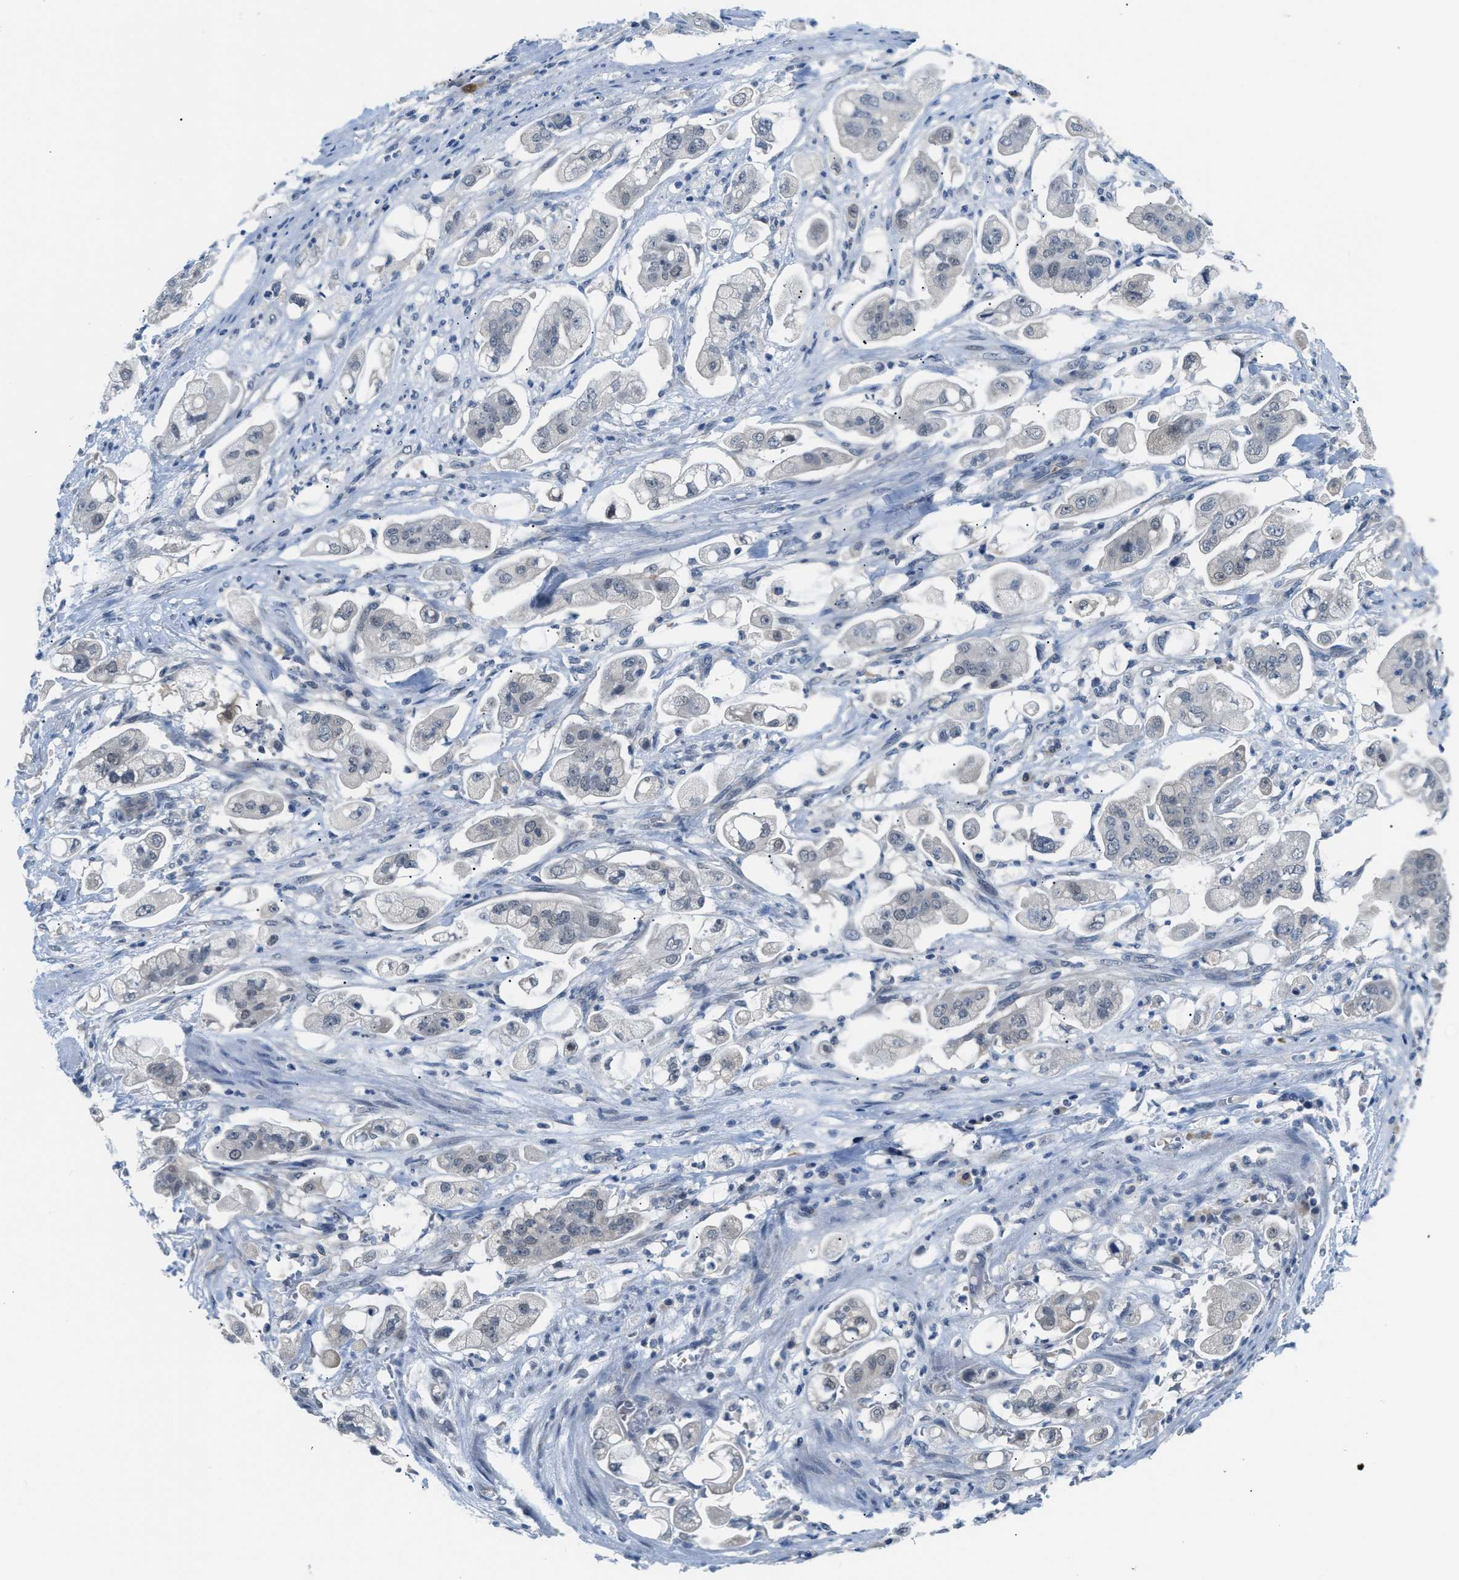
{"staining": {"intensity": "negative", "quantity": "none", "location": "none"}, "tissue": "stomach cancer", "cell_type": "Tumor cells", "image_type": "cancer", "snomed": [{"axis": "morphology", "description": "Adenocarcinoma, NOS"}, {"axis": "topography", "description": "Stomach"}], "caption": "This is an immunohistochemistry (IHC) micrograph of human stomach cancer (adenocarcinoma). There is no expression in tumor cells.", "gene": "PSAT1", "patient": {"sex": "male", "age": 62}}